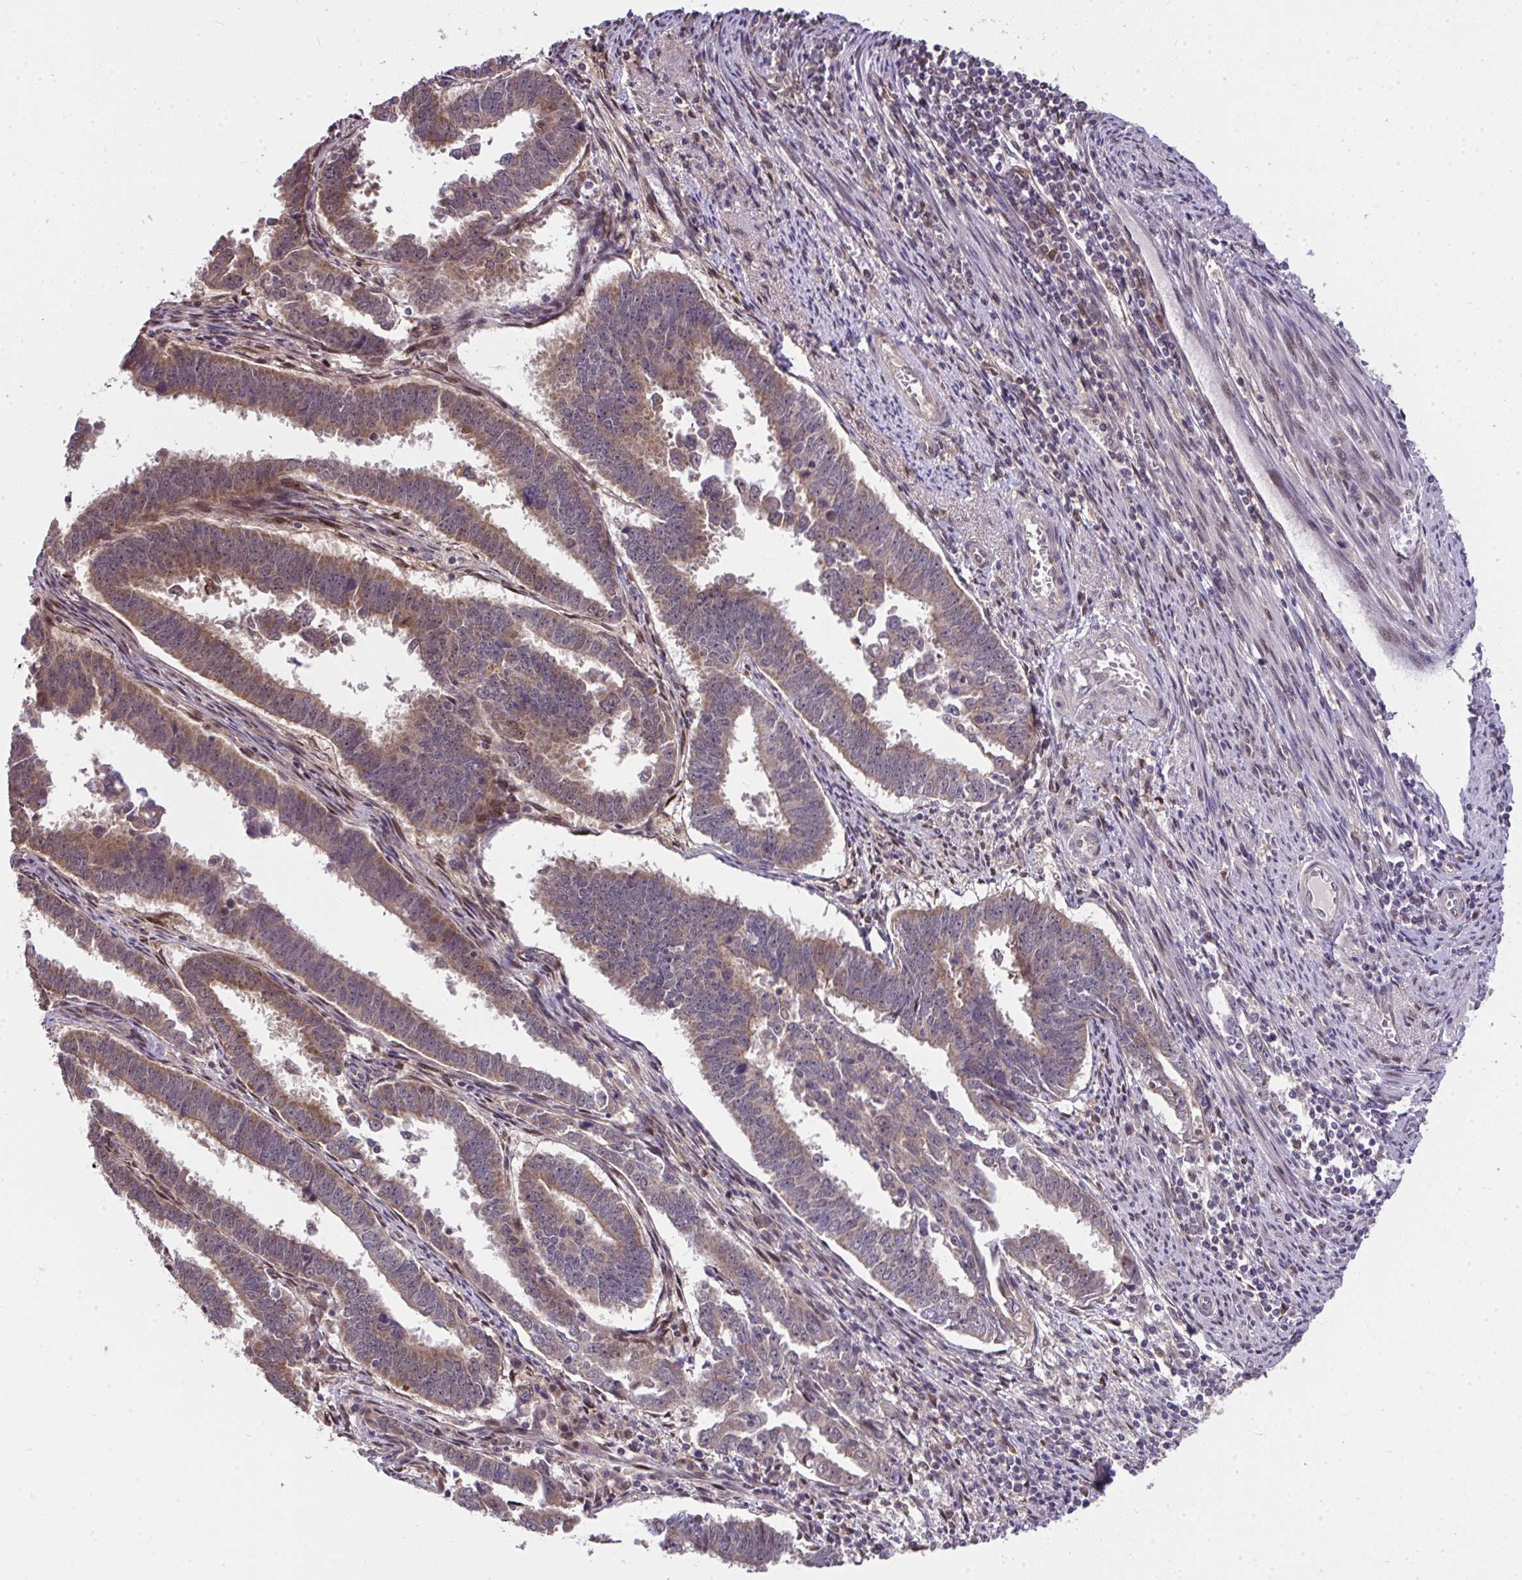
{"staining": {"intensity": "moderate", "quantity": ">75%", "location": "cytoplasmic/membranous"}, "tissue": "endometrial cancer", "cell_type": "Tumor cells", "image_type": "cancer", "snomed": [{"axis": "morphology", "description": "Adenocarcinoma, NOS"}, {"axis": "topography", "description": "Endometrium"}], "caption": "The immunohistochemical stain highlights moderate cytoplasmic/membranous staining in tumor cells of endometrial adenocarcinoma tissue.", "gene": "RDH14", "patient": {"sex": "female", "age": 75}}